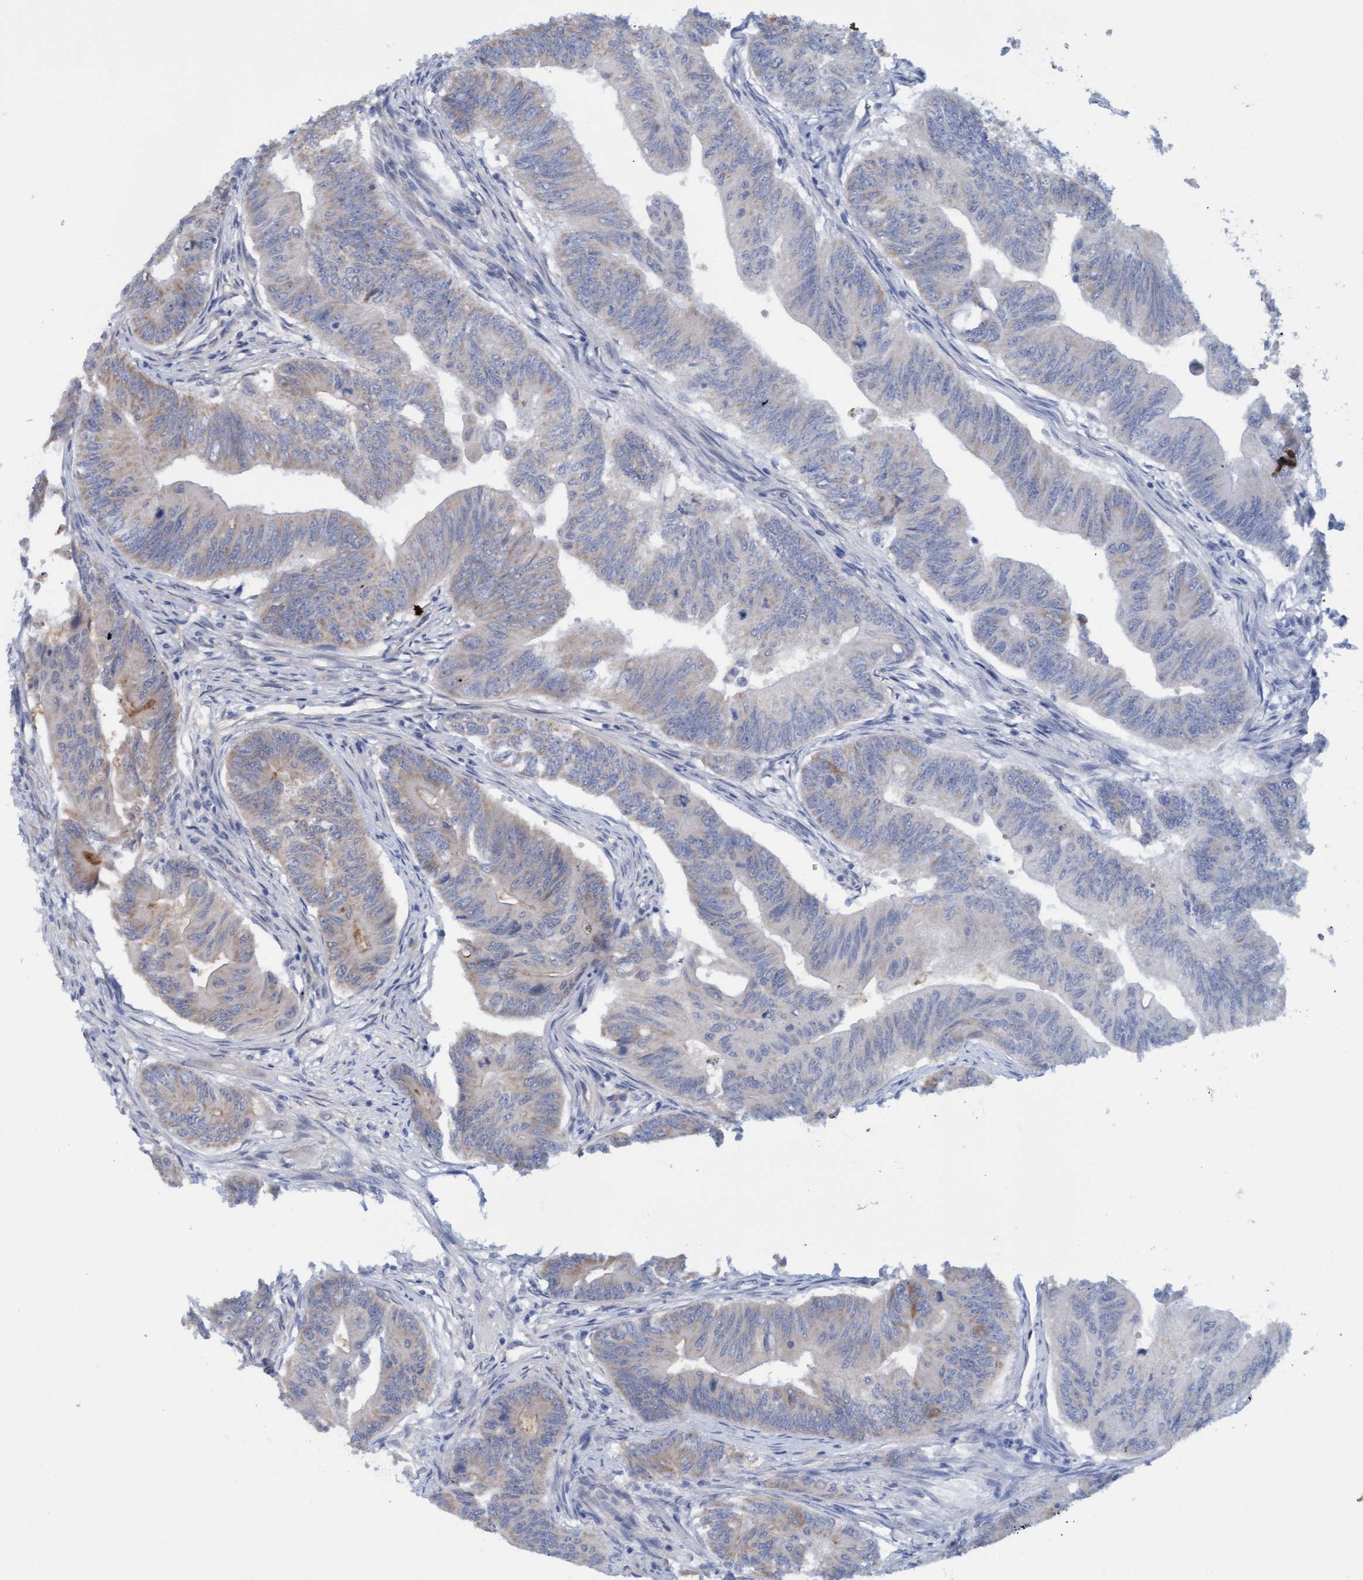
{"staining": {"intensity": "weak", "quantity": "<25%", "location": "cytoplasmic/membranous"}, "tissue": "colorectal cancer", "cell_type": "Tumor cells", "image_type": "cancer", "snomed": [{"axis": "morphology", "description": "Adenoma, NOS"}, {"axis": "morphology", "description": "Adenocarcinoma, NOS"}, {"axis": "topography", "description": "Colon"}], "caption": "Photomicrograph shows no significant protein staining in tumor cells of colorectal cancer (adenoma).", "gene": "STXBP1", "patient": {"sex": "male", "age": 79}}